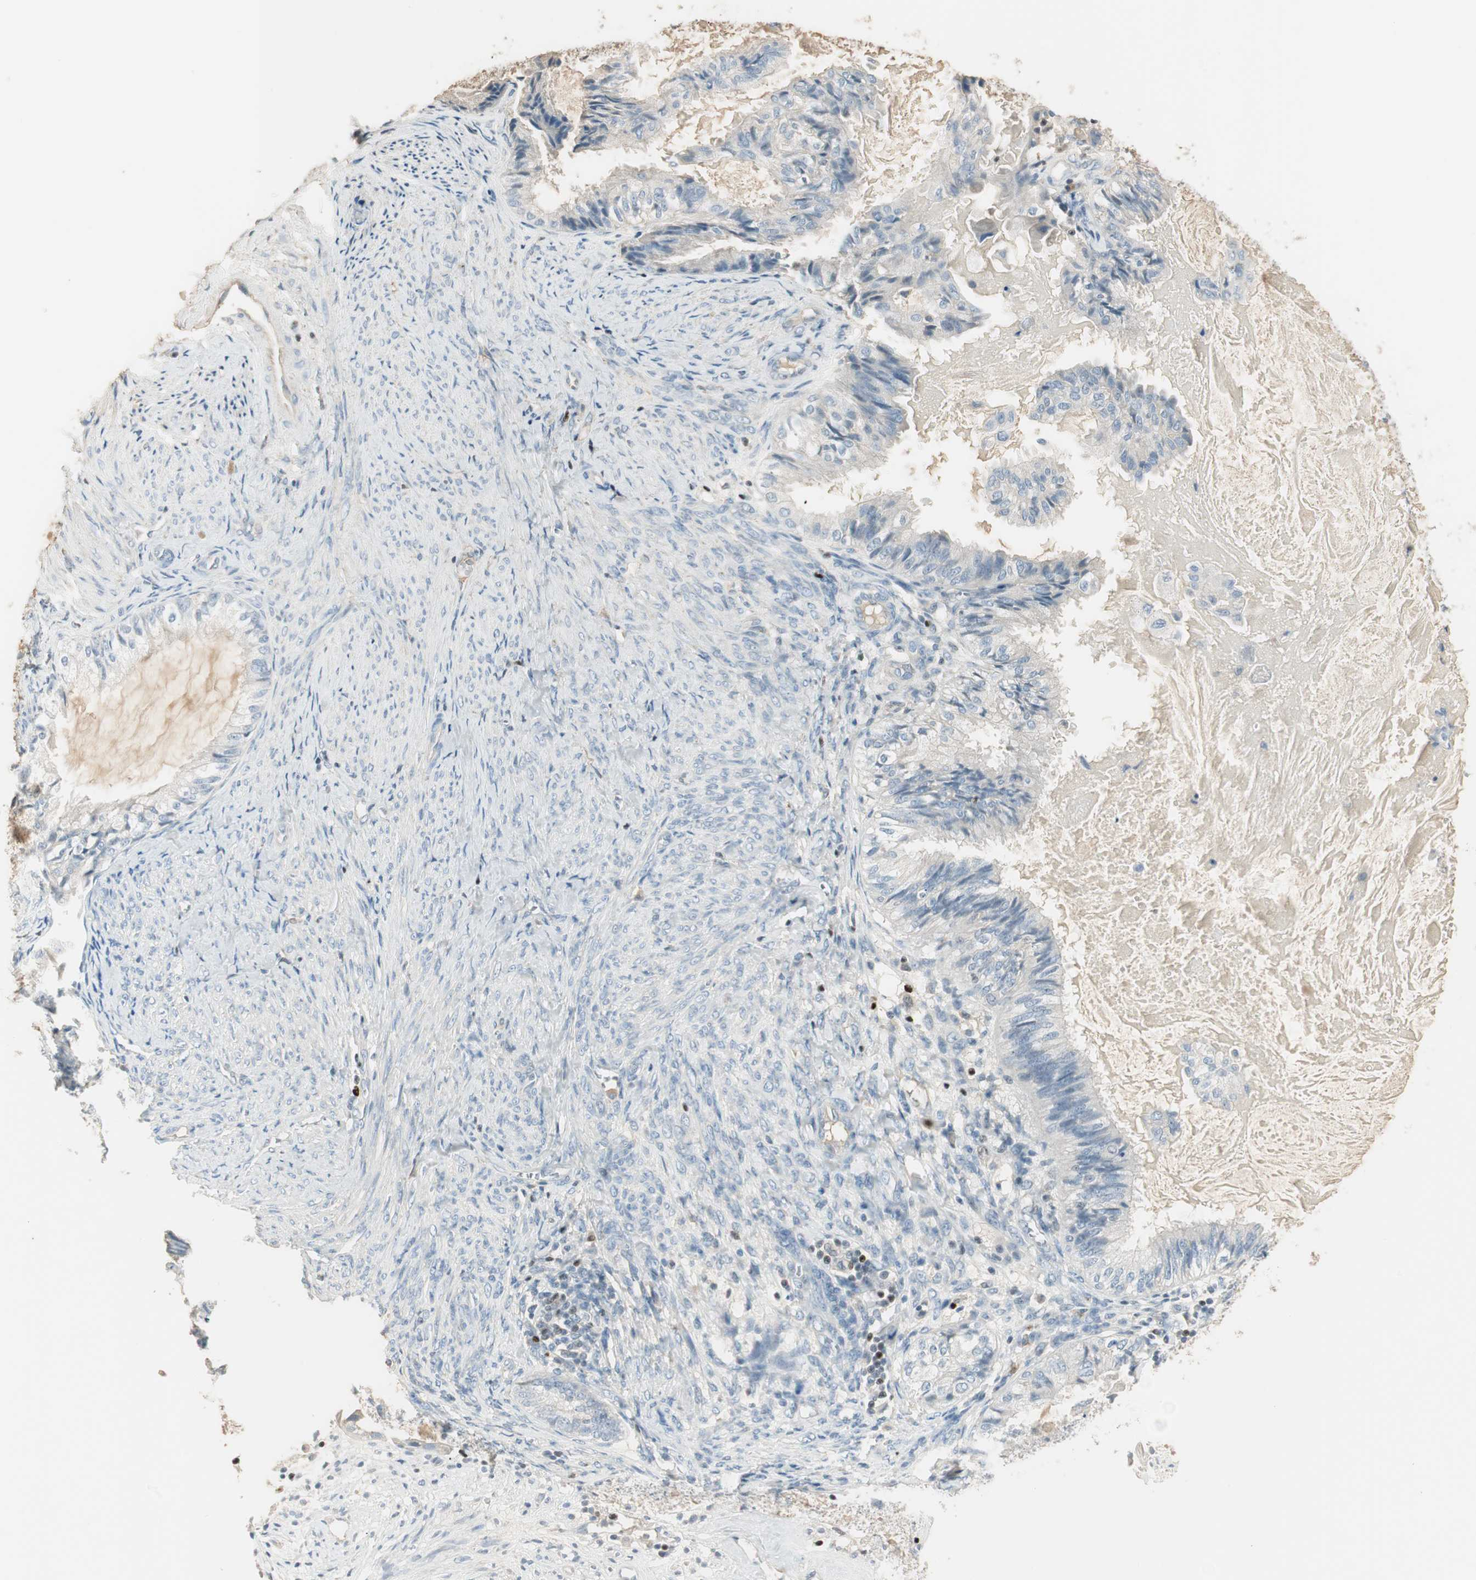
{"staining": {"intensity": "negative", "quantity": "none", "location": "none"}, "tissue": "cervical cancer", "cell_type": "Tumor cells", "image_type": "cancer", "snomed": [{"axis": "morphology", "description": "Normal tissue, NOS"}, {"axis": "morphology", "description": "Adenocarcinoma, NOS"}, {"axis": "topography", "description": "Cervix"}, {"axis": "topography", "description": "Endometrium"}], "caption": "This histopathology image is of cervical cancer (adenocarcinoma) stained with immunohistochemistry (IHC) to label a protein in brown with the nuclei are counter-stained blue. There is no positivity in tumor cells.", "gene": "RUNX2", "patient": {"sex": "female", "age": 86}}